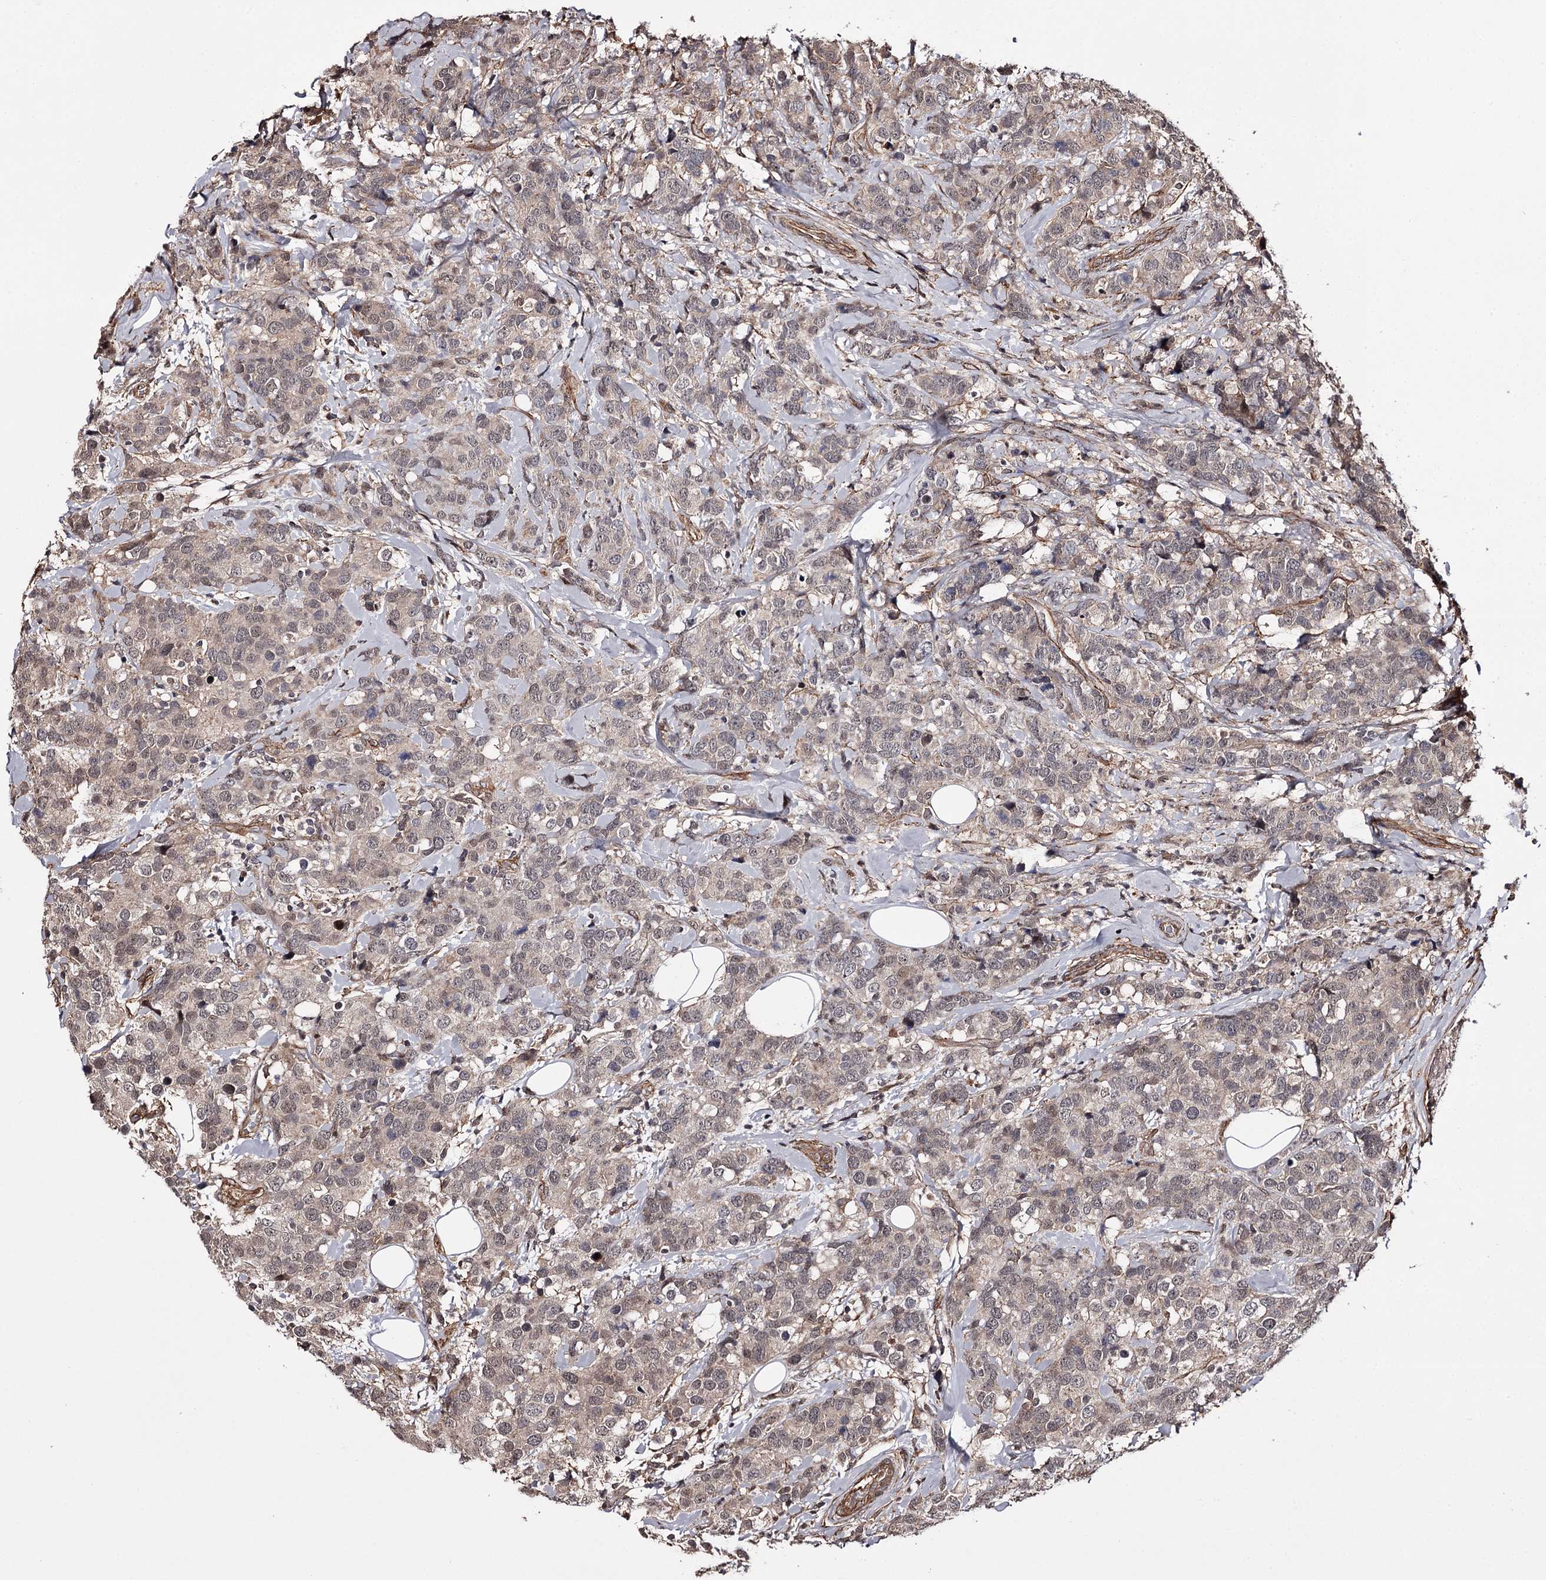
{"staining": {"intensity": "weak", "quantity": "25%-75%", "location": "nuclear"}, "tissue": "breast cancer", "cell_type": "Tumor cells", "image_type": "cancer", "snomed": [{"axis": "morphology", "description": "Lobular carcinoma"}, {"axis": "topography", "description": "Breast"}], "caption": "Protein analysis of breast cancer (lobular carcinoma) tissue reveals weak nuclear expression in approximately 25%-75% of tumor cells.", "gene": "TTC33", "patient": {"sex": "female", "age": 59}}